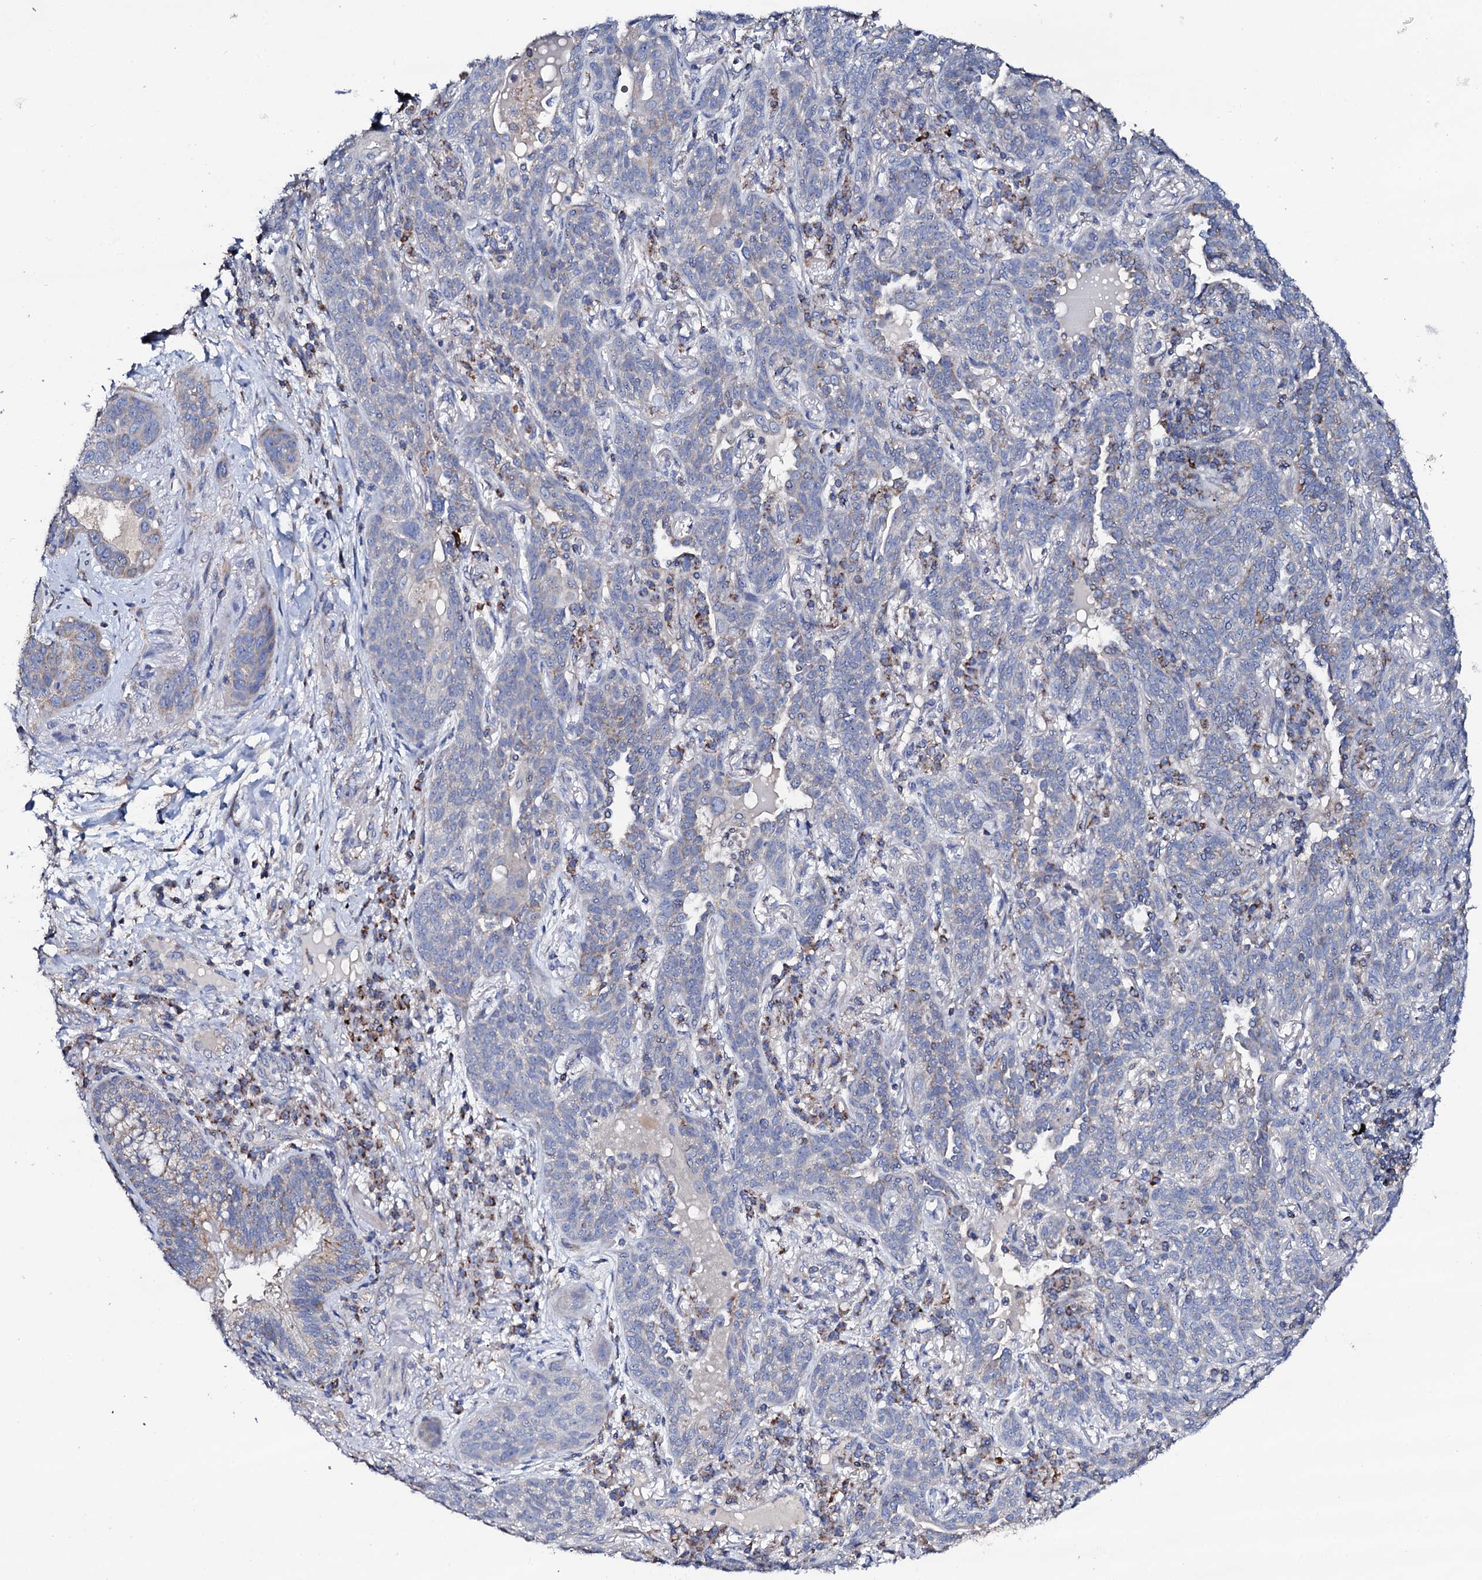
{"staining": {"intensity": "negative", "quantity": "none", "location": "none"}, "tissue": "lung cancer", "cell_type": "Tumor cells", "image_type": "cancer", "snomed": [{"axis": "morphology", "description": "Squamous cell carcinoma, NOS"}, {"axis": "topography", "description": "Lung"}], "caption": "A photomicrograph of squamous cell carcinoma (lung) stained for a protein exhibits no brown staining in tumor cells. Brightfield microscopy of IHC stained with DAB (3,3'-diaminobenzidine) (brown) and hematoxylin (blue), captured at high magnification.", "gene": "TCAF2", "patient": {"sex": "female", "age": 70}}